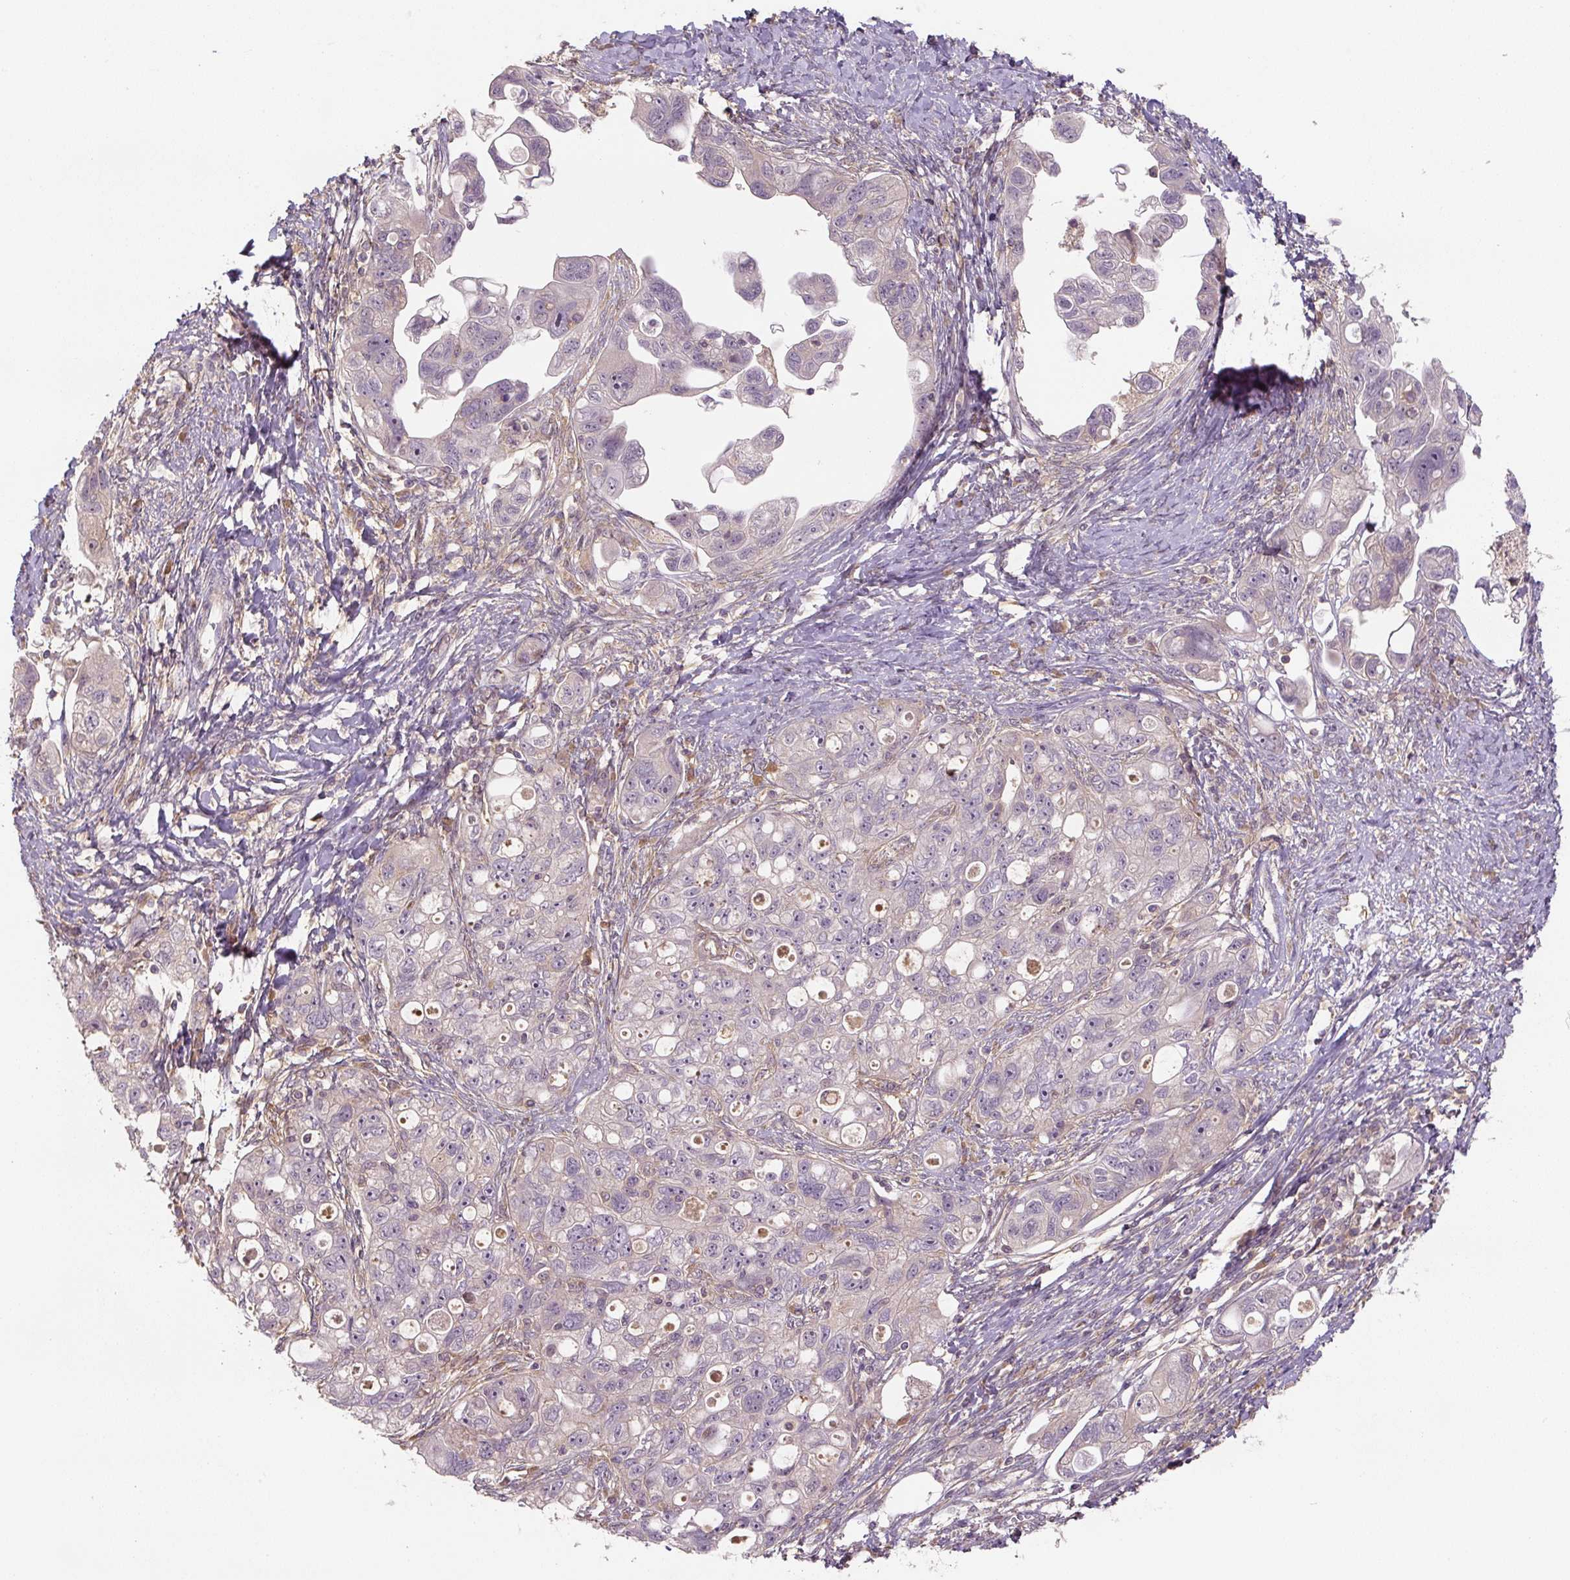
{"staining": {"intensity": "negative", "quantity": "none", "location": "none"}, "tissue": "ovarian cancer", "cell_type": "Tumor cells", "image_type": "cancer", "snomed": [{"axis": "morphology", "description": "Carcinoma, NOS"}, {"axis": "morphology", "description": "Cystadenocarcinoma, serous, NOS"}, {"axis": "topography", "description": "Ovary"}], "caption": "This is an IHC image of ovarian cancer (serous cystadenocarcinoma). There is no positivity in tumor cells.", "gene": "C2orf73", "patient": {"sex": "female", "age": 69}}